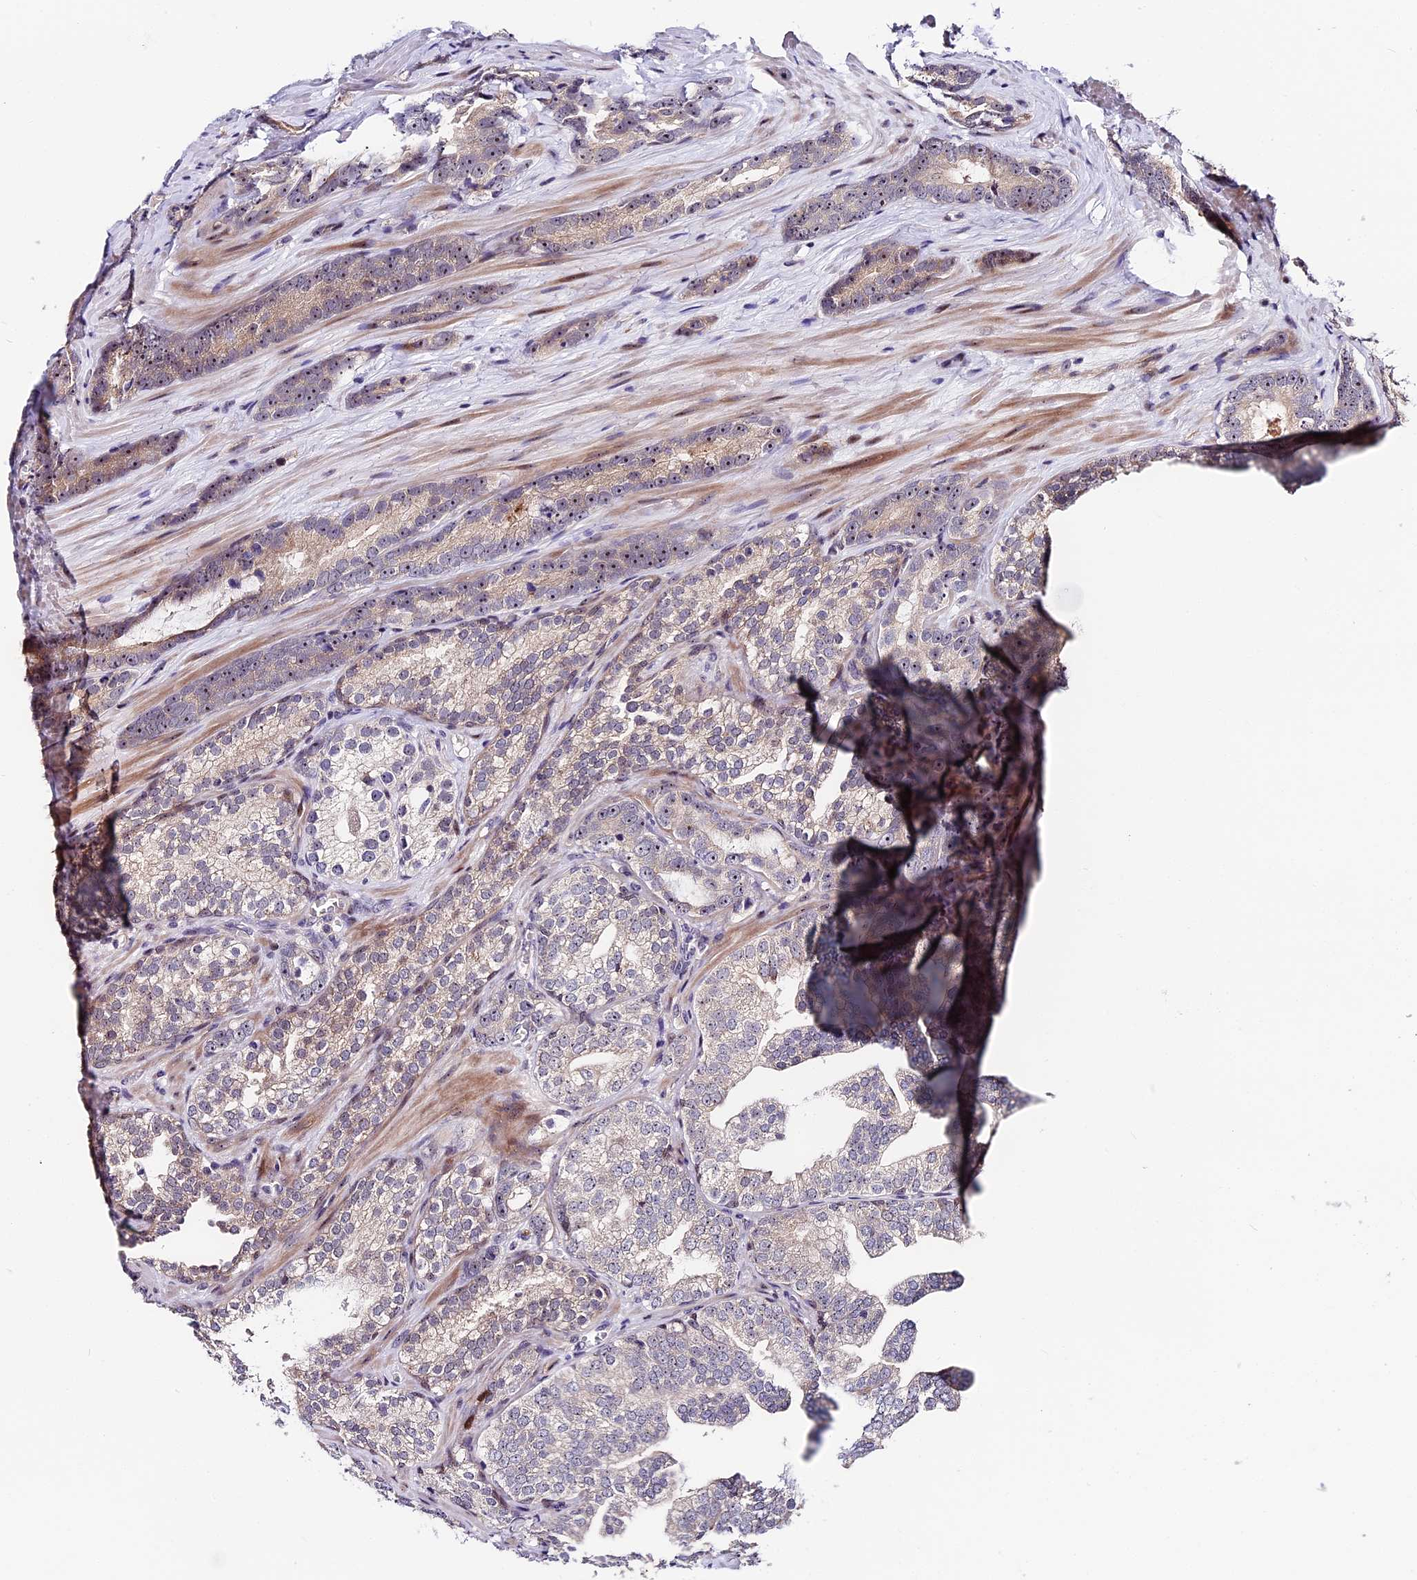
{"staining": {"intensity": "negative", "quantity": "none", "location": "none"}, "tissue": "prostate cancer", "cell_type": "Tumor cells", "image_type": "cancer", "snomed": [{"axis": "morphology", "description": "Adenocarcinoma, High grade"}, {"axis": "topography", "description": "Prostate"}], "caption": "High magnification brightfield microscopy of prostate high-grade adenocarcinoma stained with DAB (3,3'-diaminobenzidine) (brown) and counterstained with hematoxylin (blue): tumor cells show no significant positivity.", "gene": "MIDN", "patient": {"sex": "male", "age": 62}}